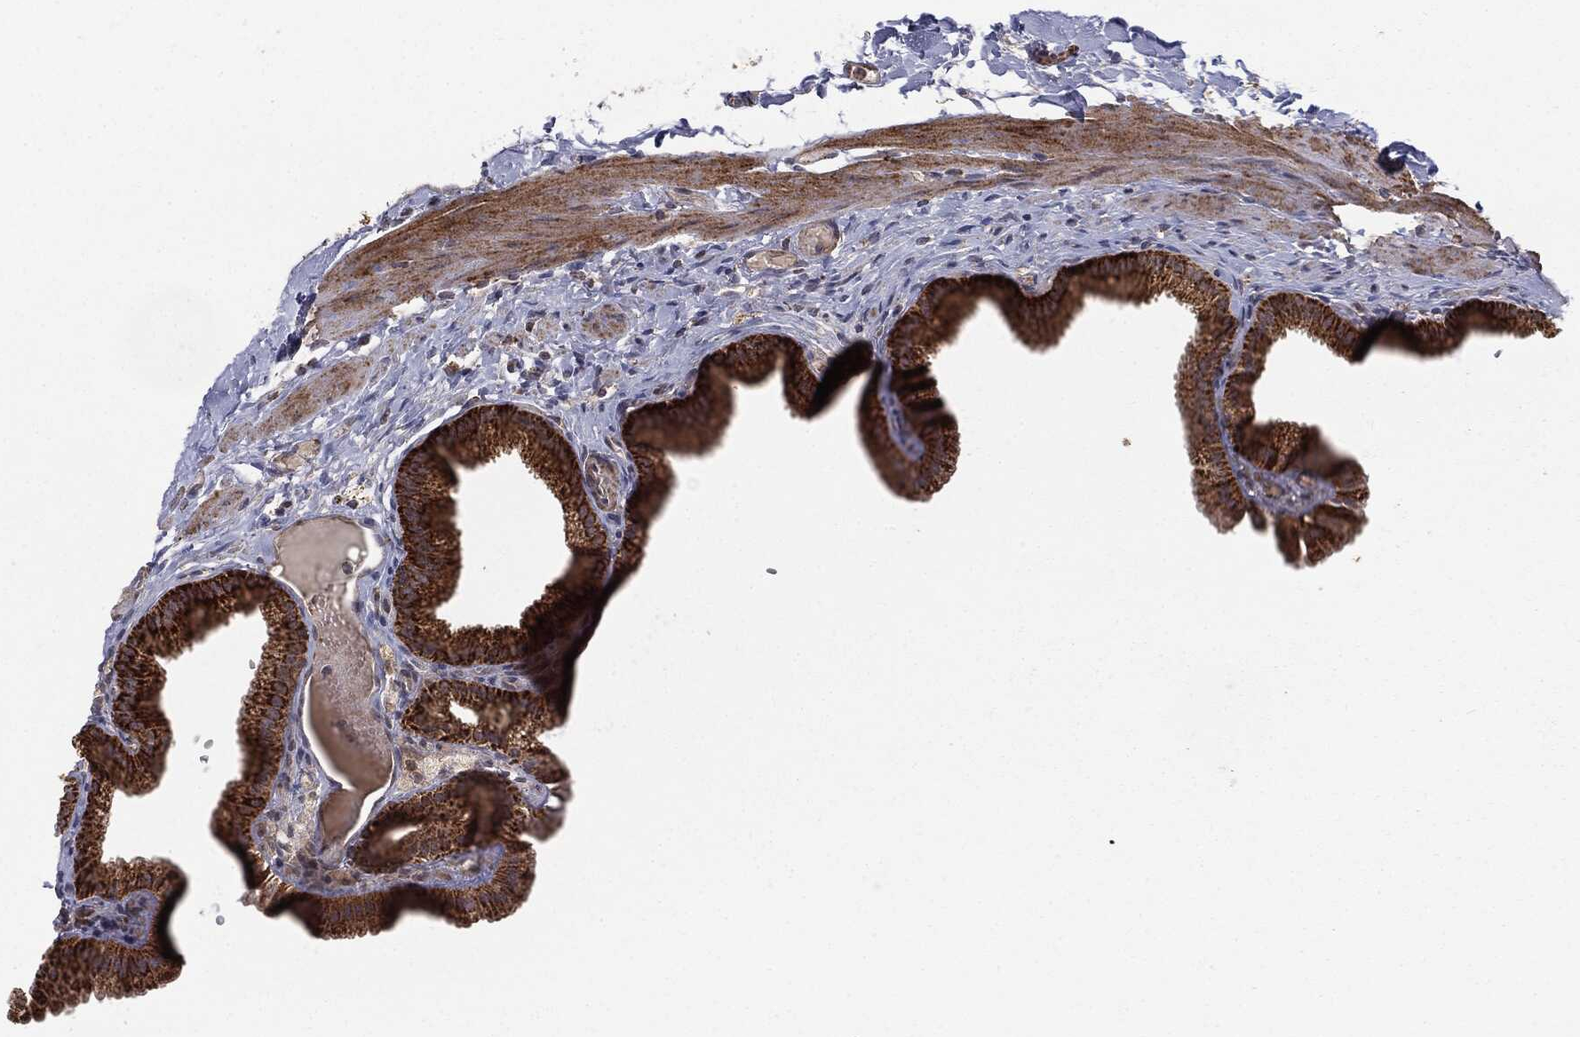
{"staining": {"intensity": "strong", "quantity": ">75%", "location": "cytoplasmic/membranous"}, "tissue": "gallbladder", "cell_type": "Glandular cells", "image_type": "normal", "snomed": [{"axis": "morphology", "description": "Normal tissue, NOS"}, {"axis": "topography", "description": "Gallbladder"}, {"axis": "topography", "description": "Peripheral nerve tissue"}], "caption": "Human gallbladder stained for a protein (brown) exhibits strong cytoplasmic/membranous positive expression in approximately >75% of glandular cells.", "gene": "MTOR", "patient": {"sex": "female", "age": 45}}